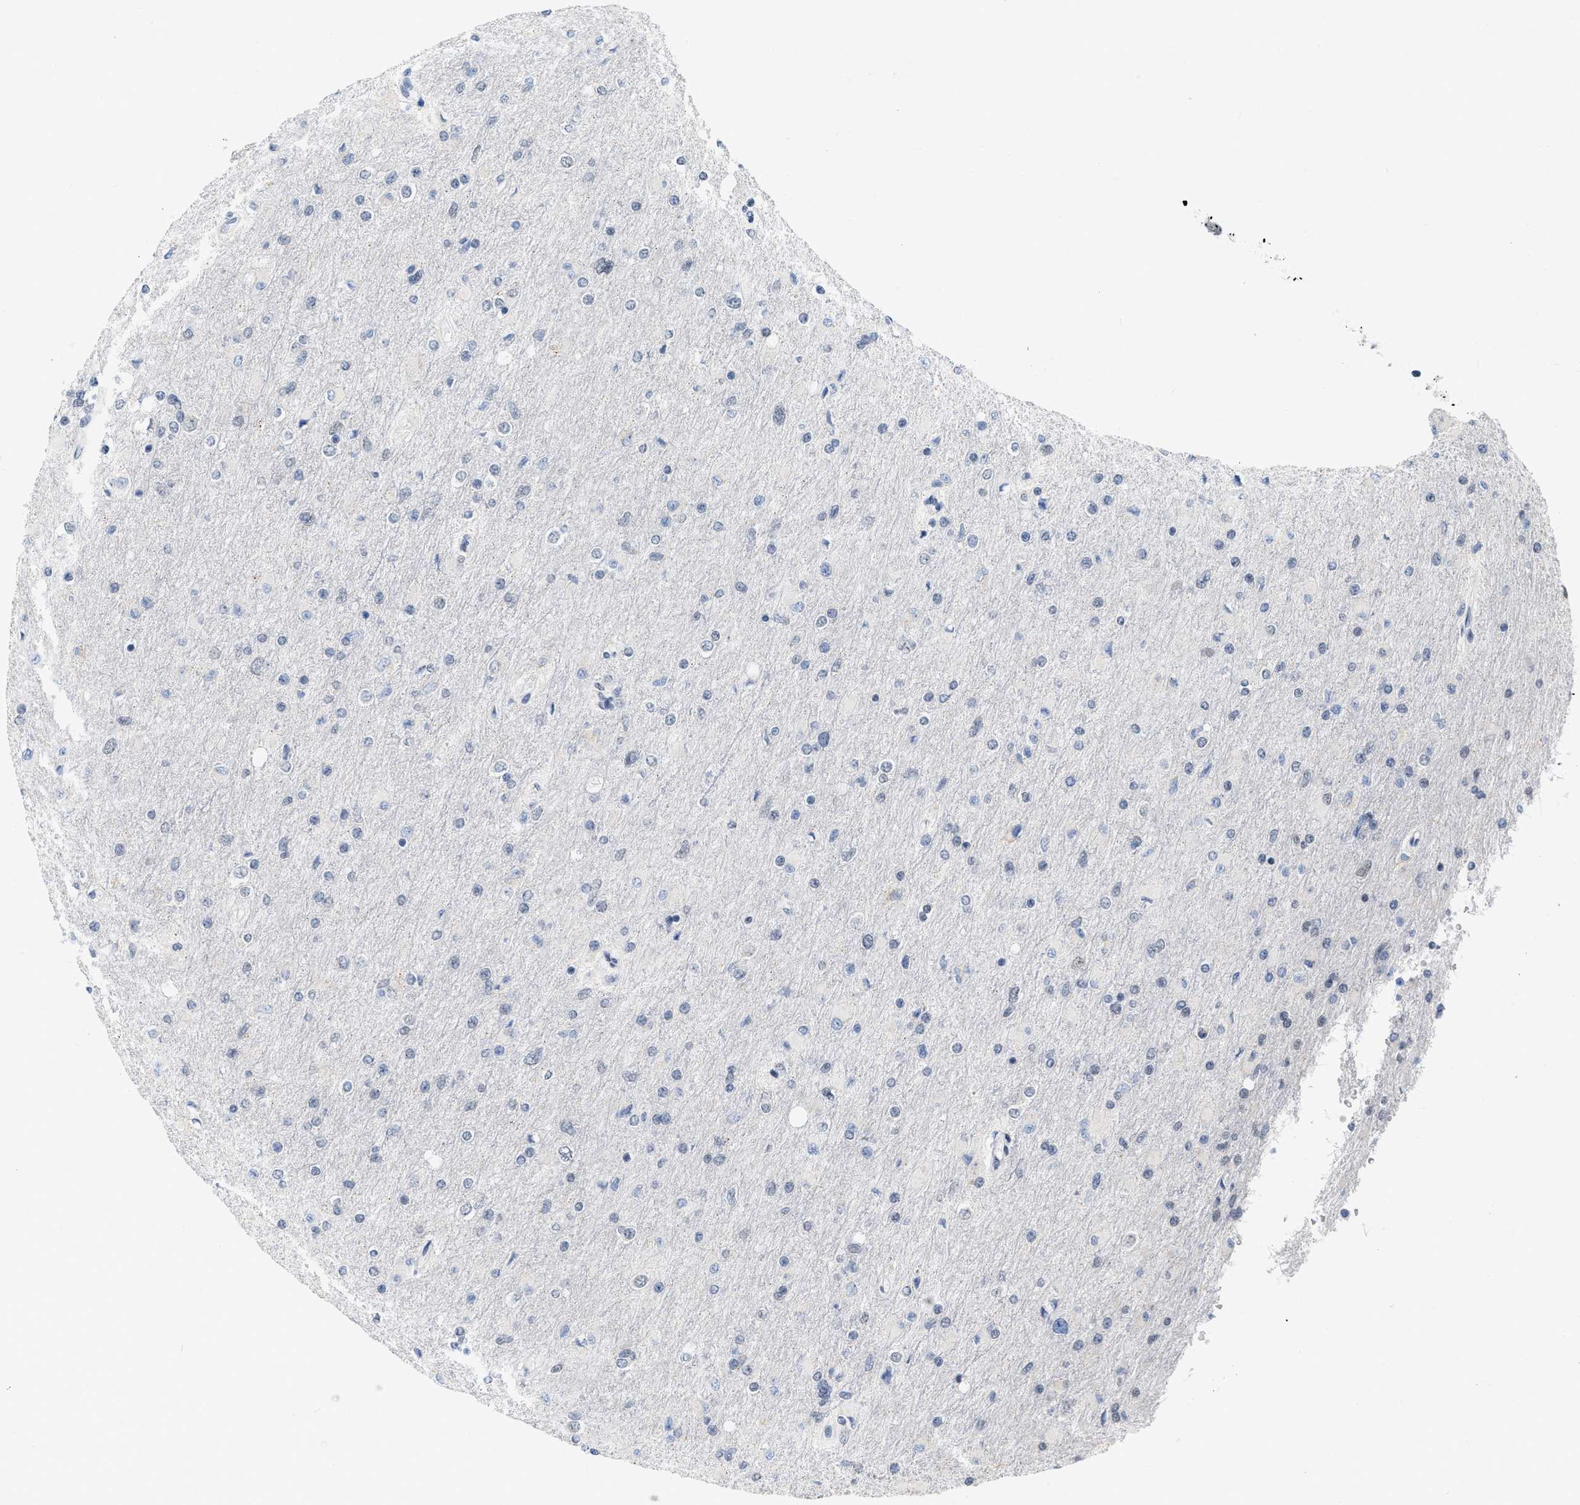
{"staining": {"intensity": "weak", "quantity": "<25%", "location": "nuclear"}, "tissue": "glioma", "cell_type": "Tumor cells", "image_type": "cancer", "snomed": [{"axis": "morphology", "description": "Glioma, malignant, High grade"}, {"axis": "topography", "description": "Cerebral cortex"}], "caption": "There is no significant positivity in tumor cells of glioma.", "gene": "XIRP1", "patient": {"sex": "female", "age": 36}}